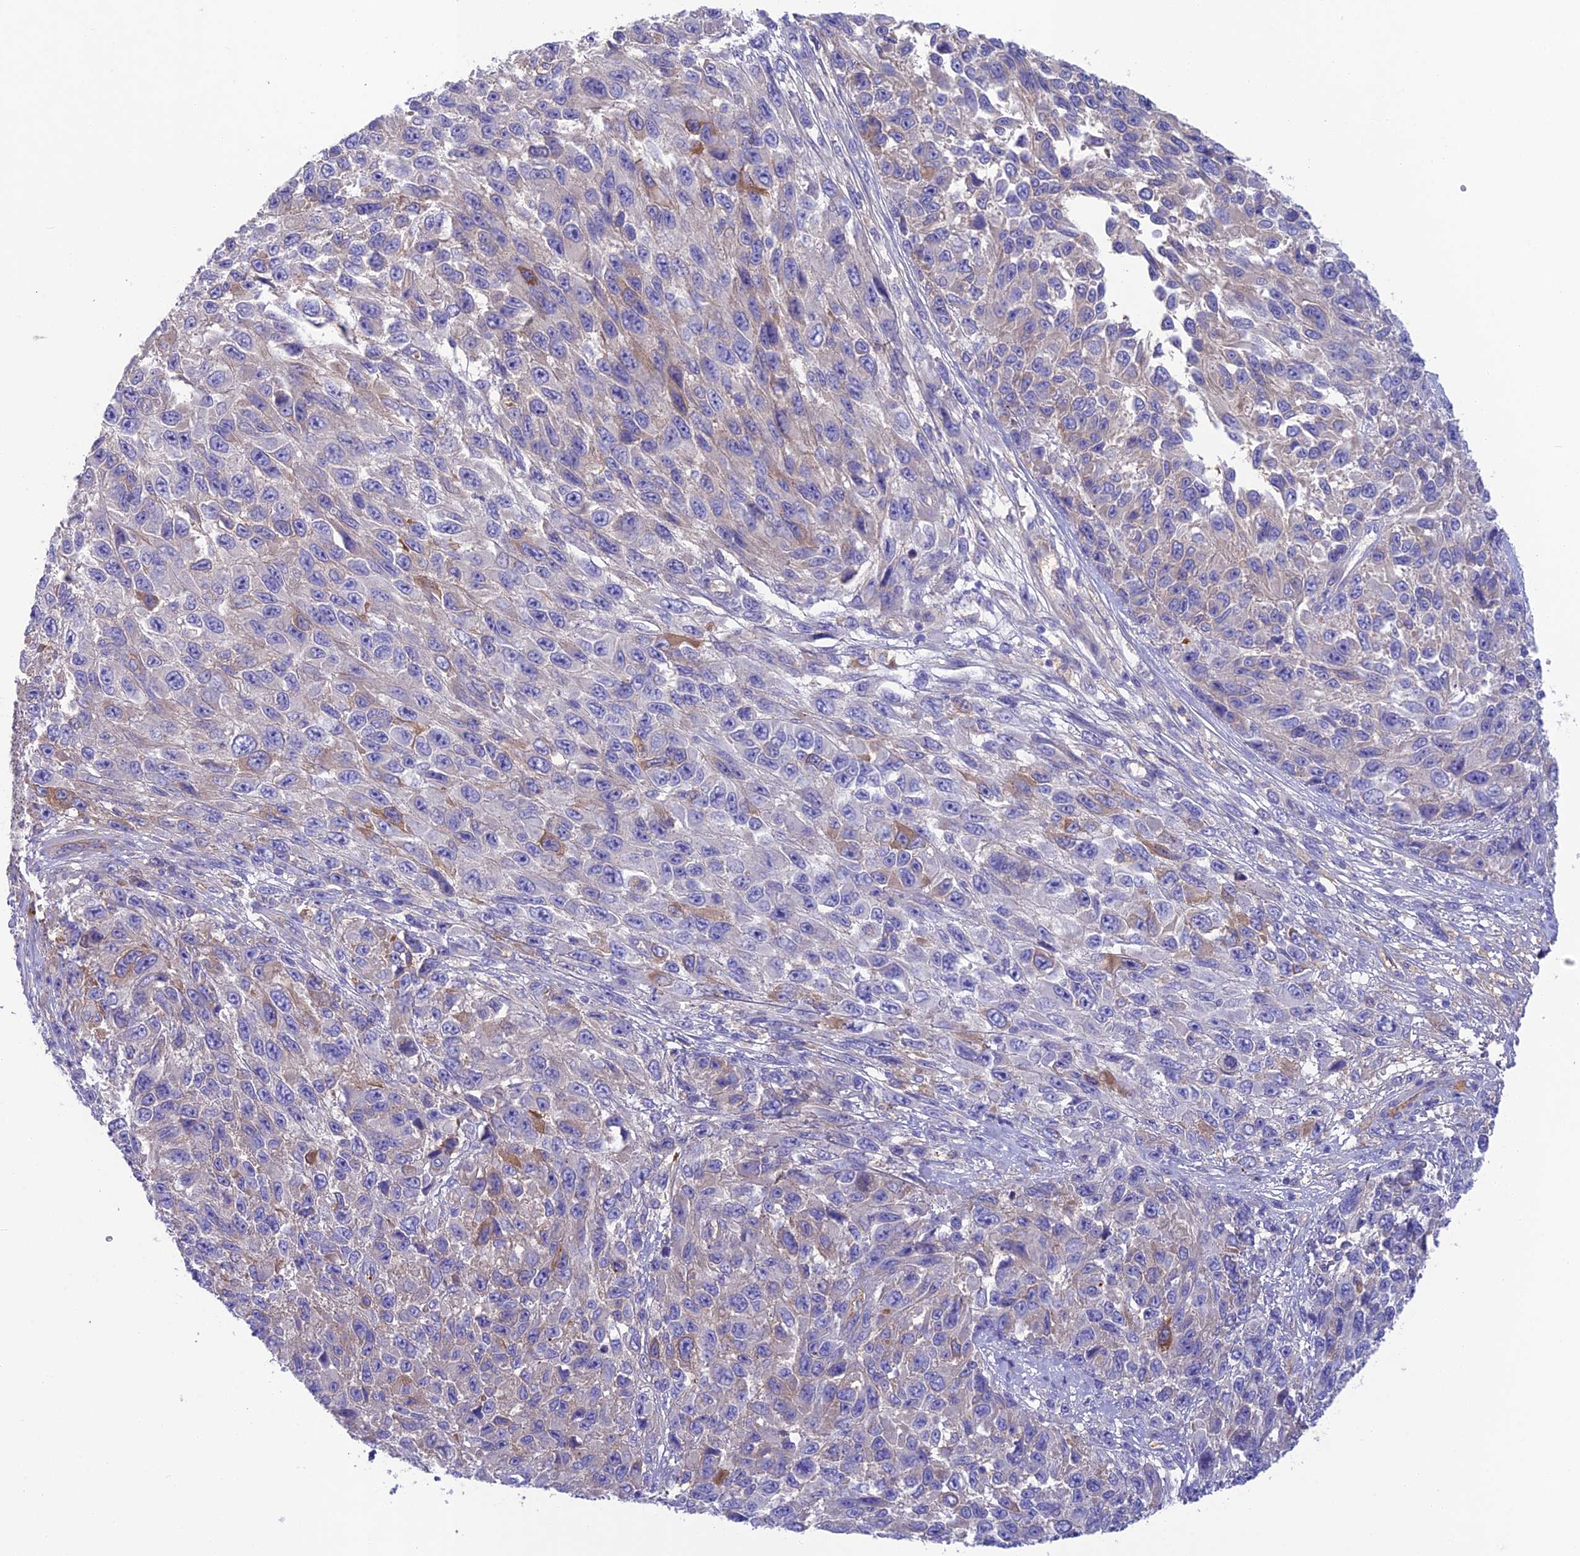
{"staining": {"intensity": "weak", "quantity": "<25%", "location": "cytoplasmic/membranous"}, "tissue": "melanoma", "cell_type": "Tumor cells", "image_type": "cancer", "snomed": [{"axis": "morphology", "description": "Normal tissue, NOS"}, {"axis": "morphology", "description": "Malignant melanoma, NOS"}, {"axis": "topography", "description": "Skin"}], "caption": "A high-resolution micrograph shows IHC staining of malignant melanoma, which reveals no significant positivity in tumor cells.", "gene": "SNAP91", "patient": {"sex": "female", "age": 96}}